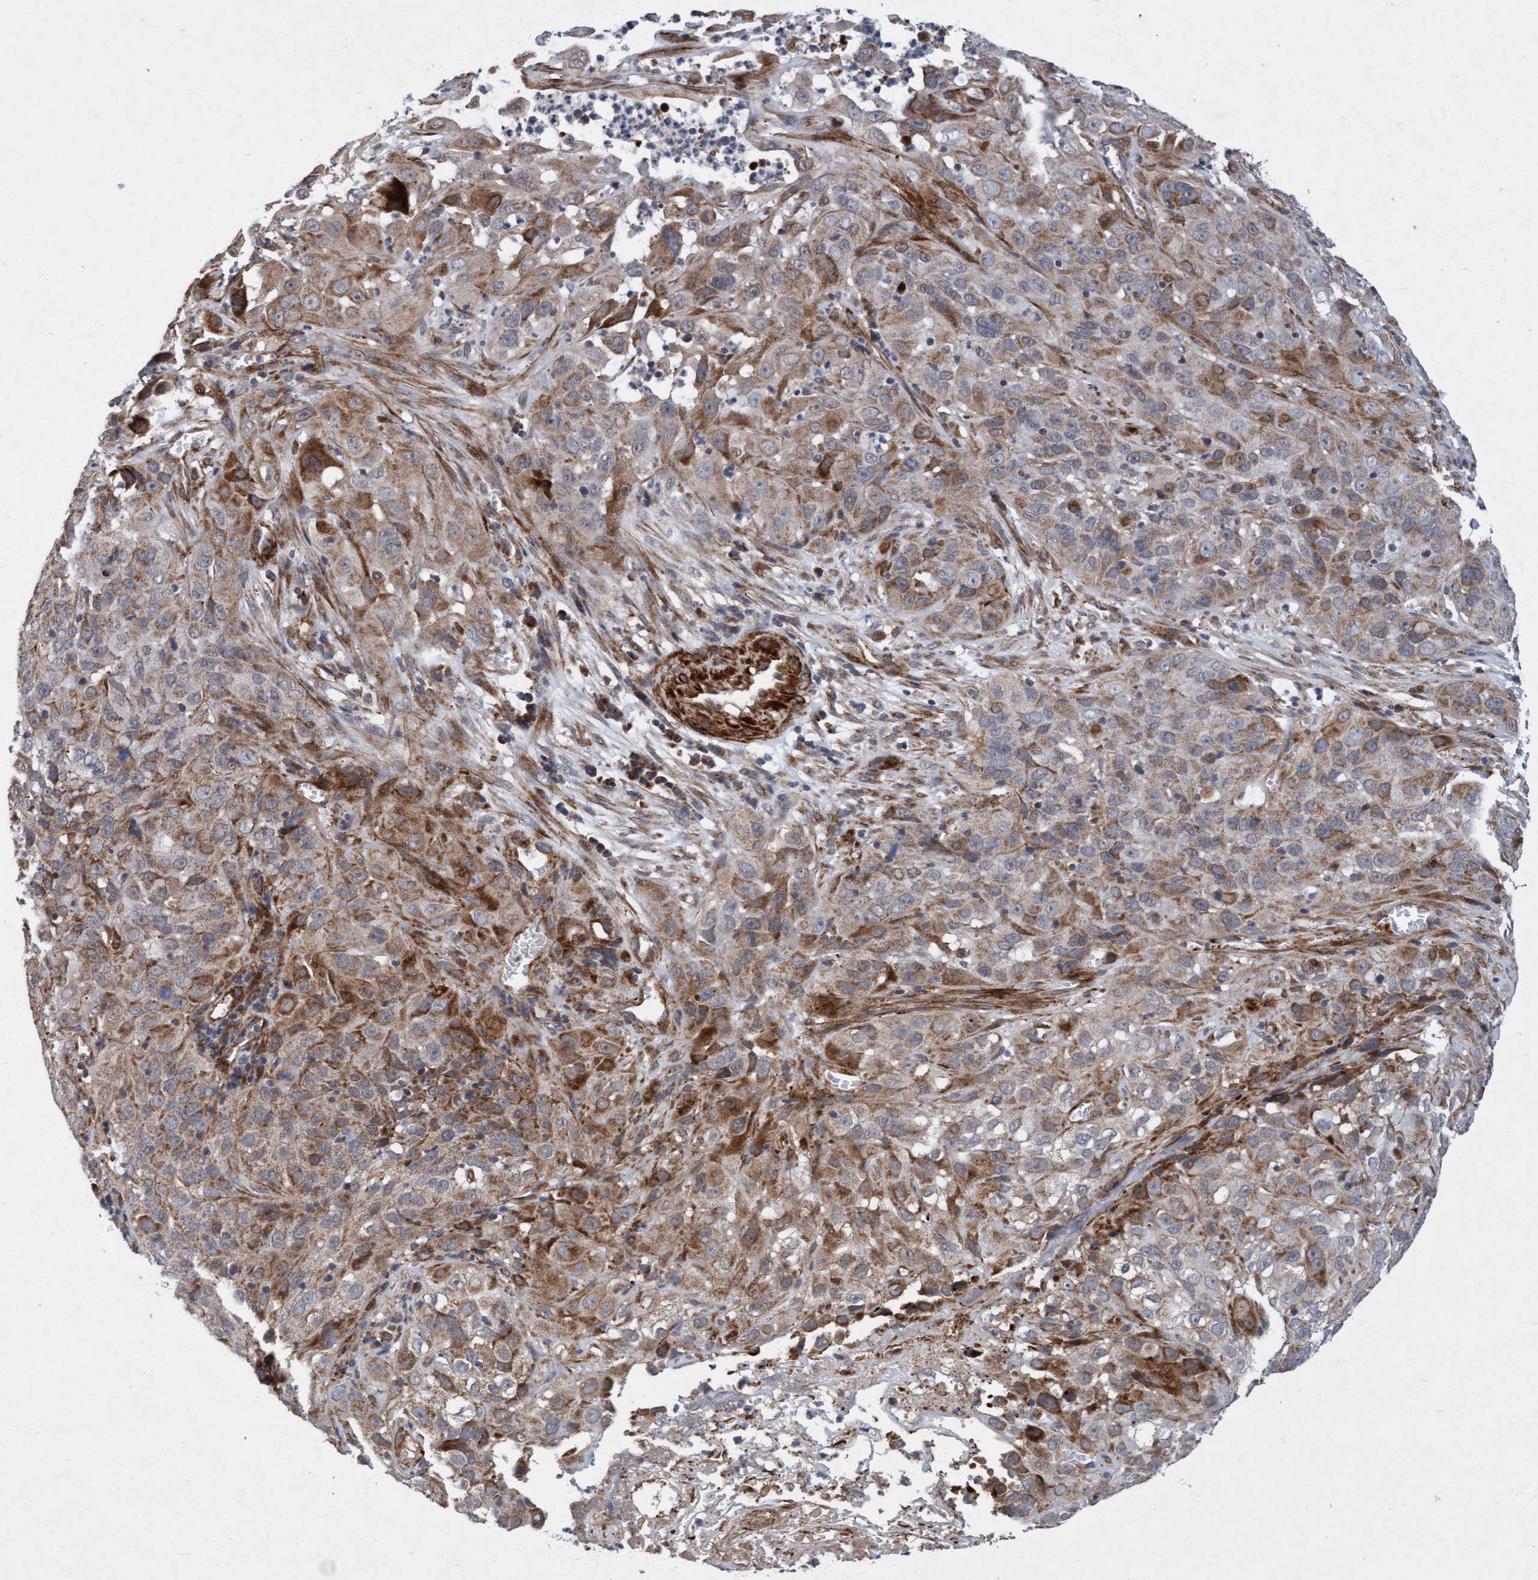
{"staining": {"intensity": "moderate", "quantity": ">75%", "location": "cytoplasmic/membranous"}, "tissue": "cervical cancer", "cell_type": "Tumor cells", "image_type": "cancer", "snomed": [{"axis": "morphology", "description": "Squamous cell carcinoma, NOS"}, {"axis": "topography", "description": "Cervix"}], "caption": "IHC of human squamous cell carcinoma (cervical) exhibits medium levels of moderate cytoplasmic/membranous positivity in approximately >75% of tumor cells.", "gene": "TMEM70", "patient": {"sex": "female", "age": 32}}